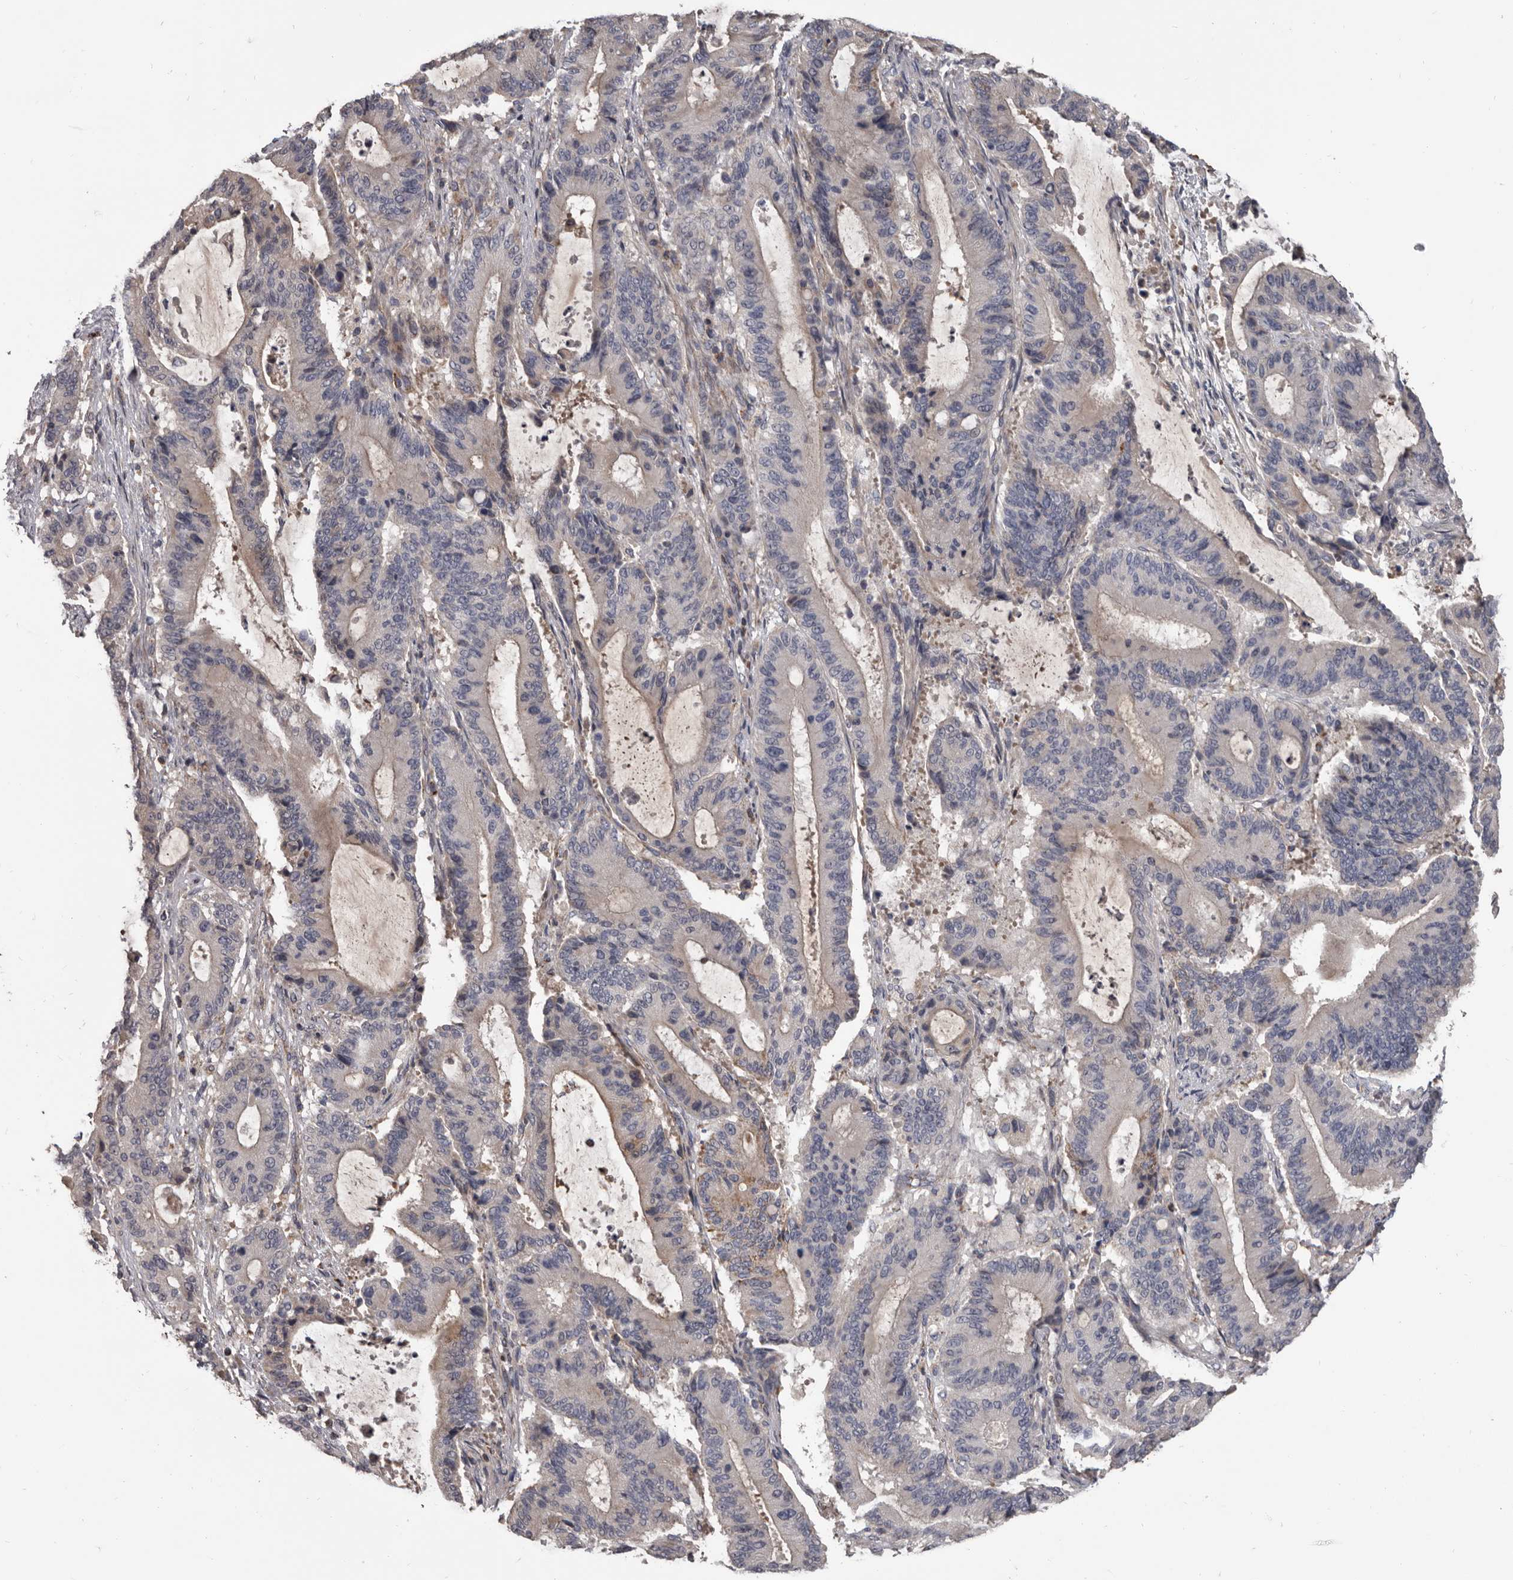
{"staining": {"intensity": "weak", "quantity": "<25%", "location": "cytoplasmic/membranous"}, "tissue": "liver cancer", "cell_type": "Tumor cells", "image_type": "cancer", "snomed": [{"axis": "morphology", "description": "Cholangiocarcinoma"}, {"axis": "topography", "description": "Liver"}], "caption": "Tumor cells are negative for protein expression in human cholangiocarcinoma (liver). (Stains: DAB (3,3'-diaminobenzidine) immunohistochemistry (IHC) with hematoxylin counter stain, Microscopy: brightfield microscopy at high magnification).", "gene": "ALDH5A1", "patient": {"sex": "female", "age": 73}}